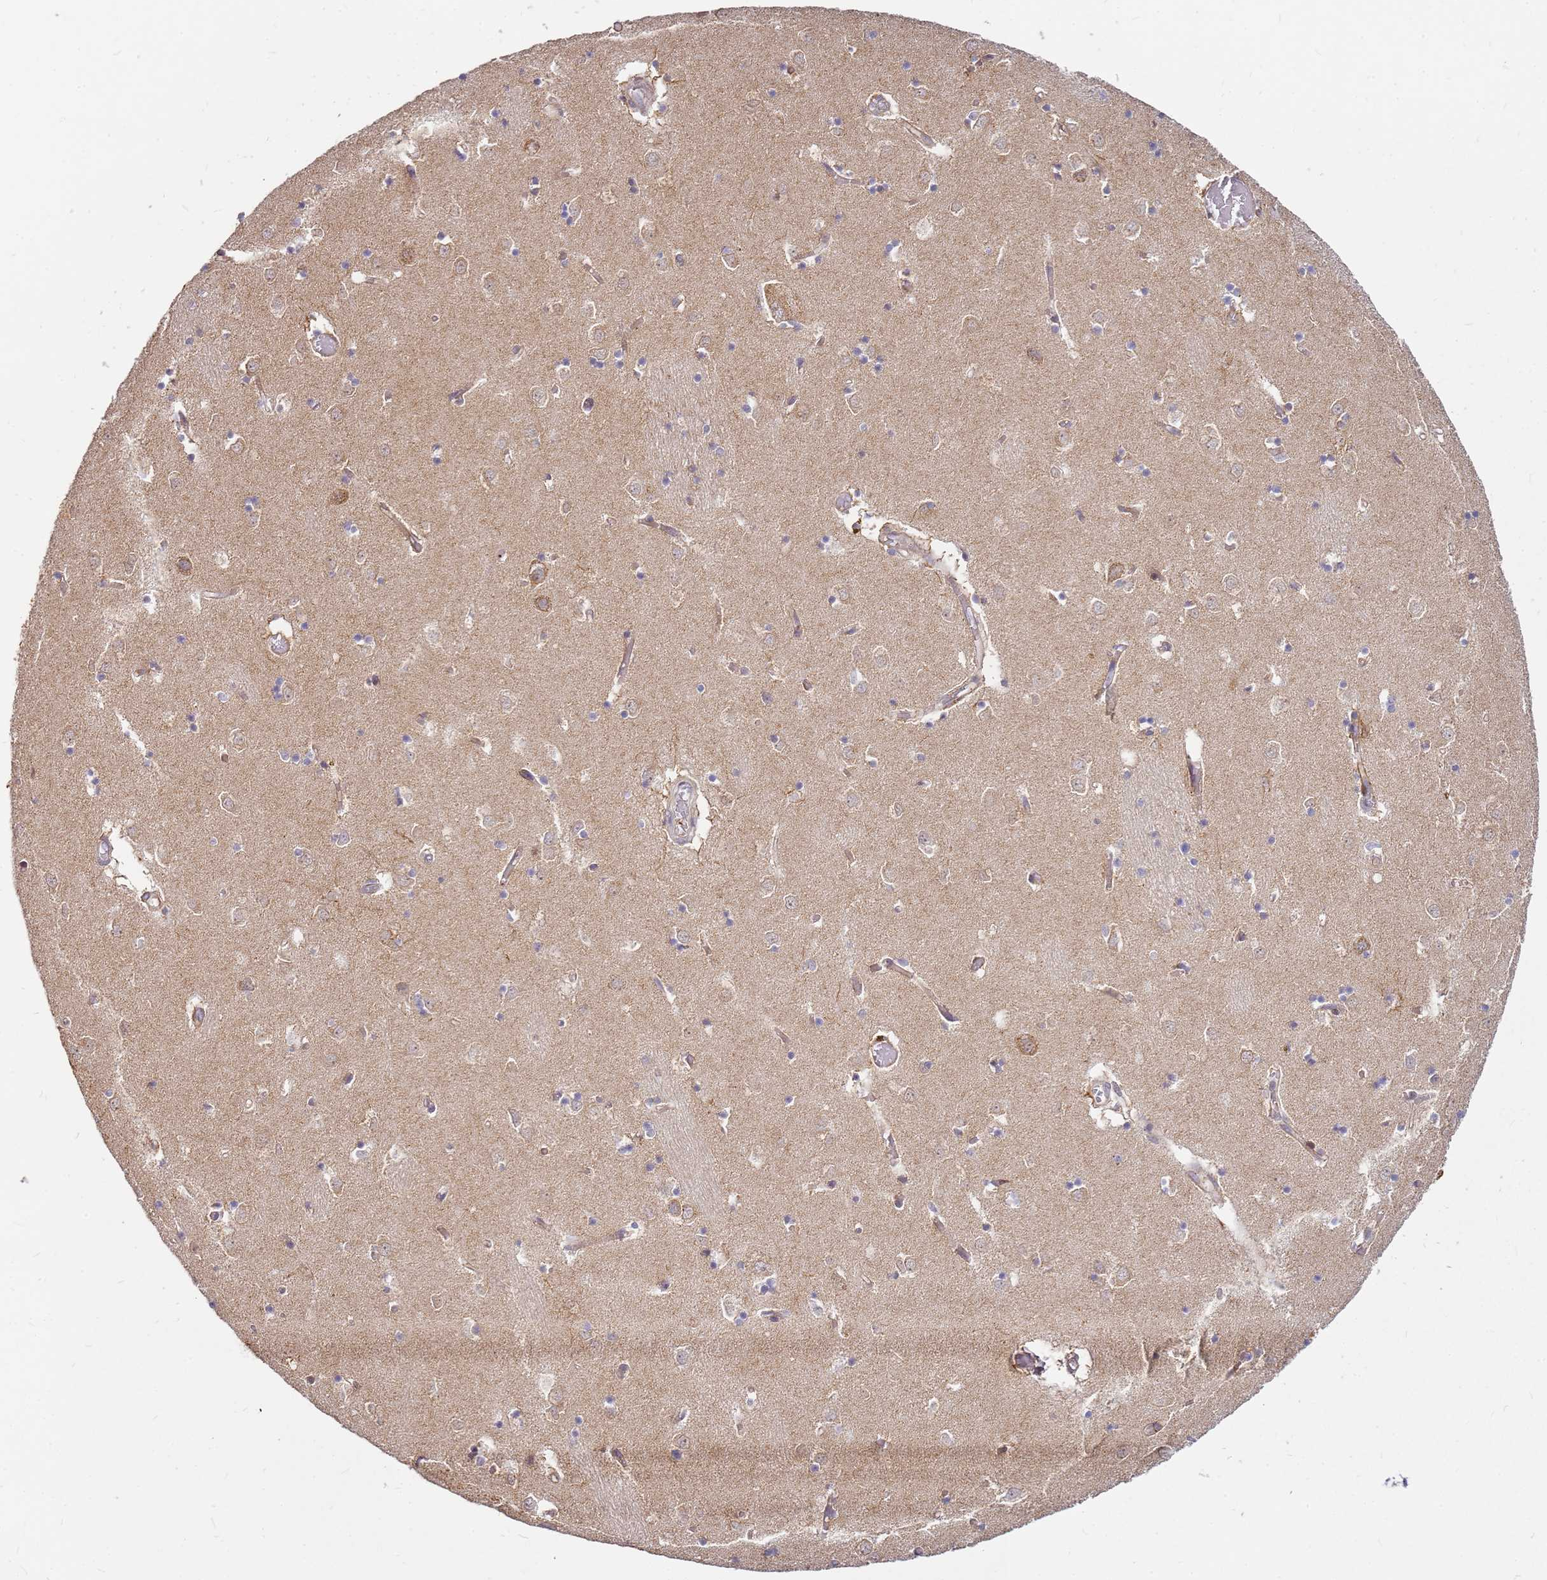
{"staining": {"intensity": "negative", "quantity": "none", "location": "none"}, "tissue": "caudate", "cell_type": "Glial cells", "image_type": "normal", "snomed": [{"axis": "morphology", "description": "Normal tissue, NOS"}, {"axis": "topography", "description": "Lateral ventricle wall"}], "caption": "The immunohistochemistry image has no significant expression in glial cells of caudate.", "gene": "CCDC159", "patient": {"sex": "male", "age": 70}}